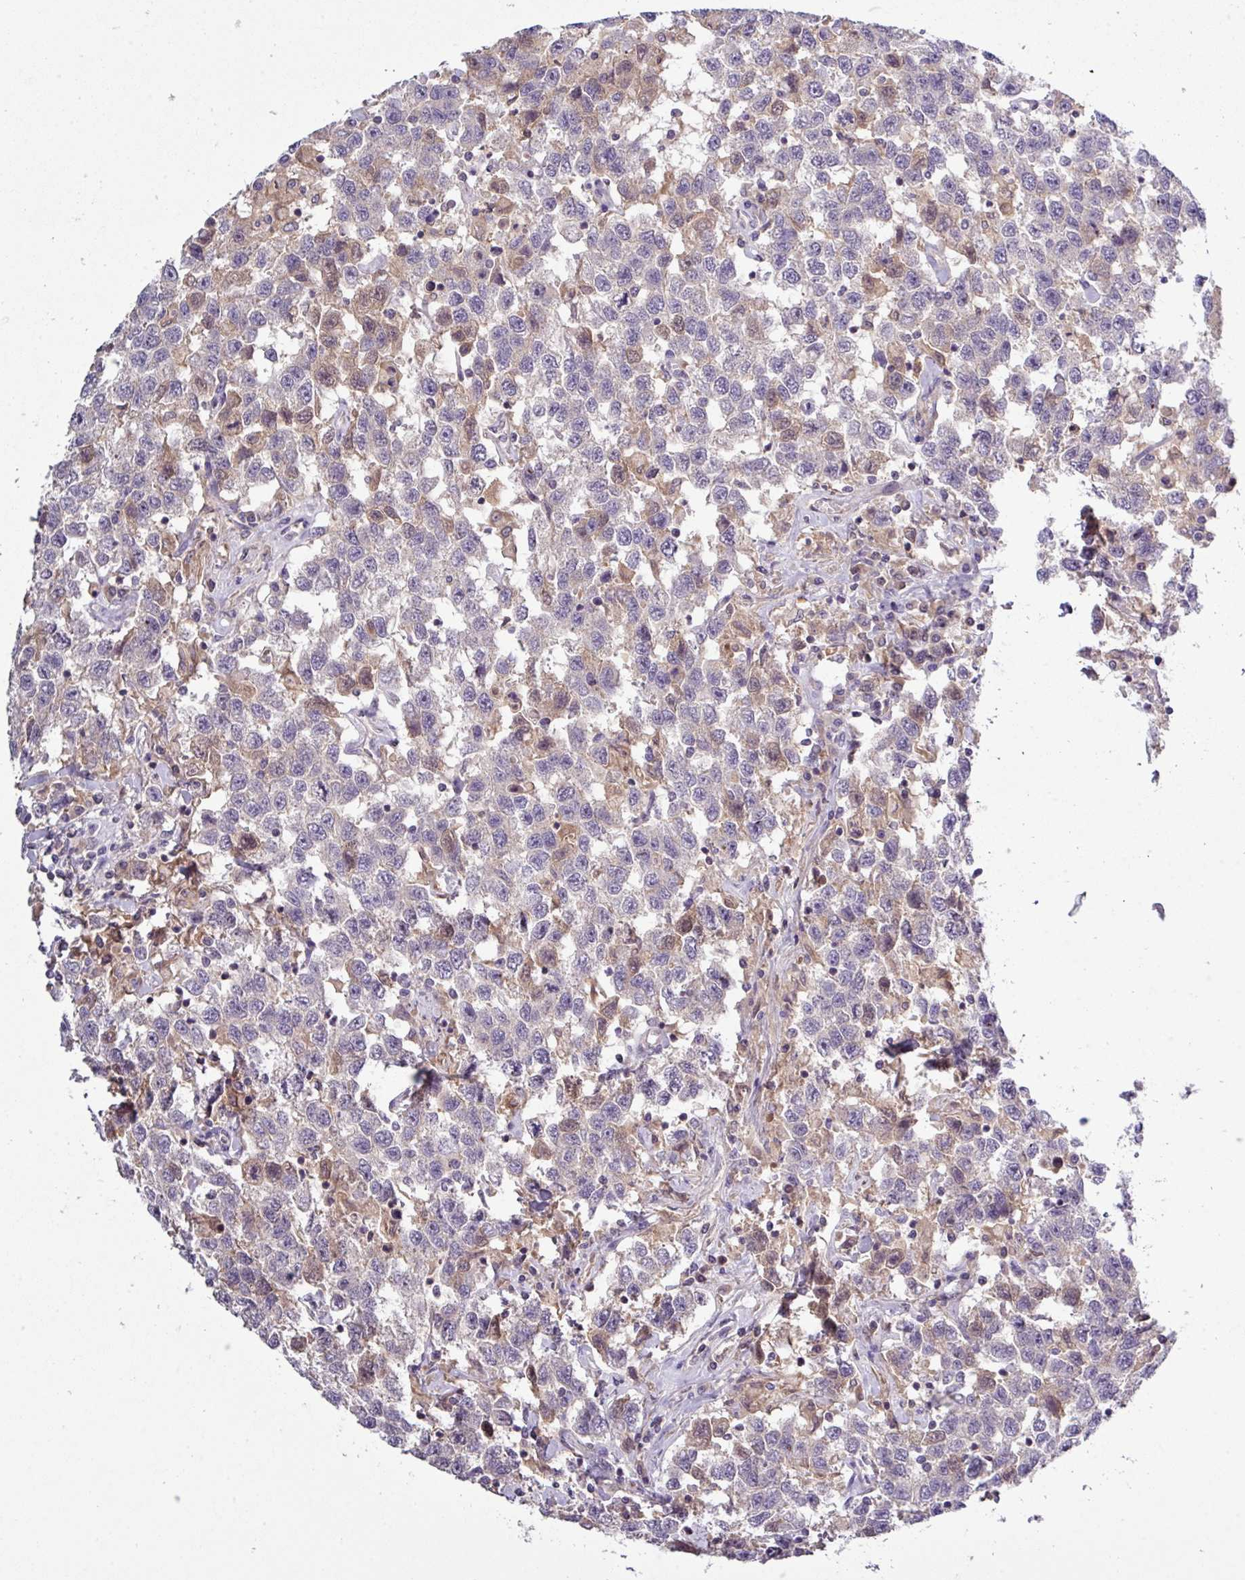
{"staining": {"intensity": "weak", "quantity": "25%-75%", "location": "cytoplasmic/membranous"}, "tissue": "testis cancer", "cell_type": "Tumor cells", "image_type": "cancer", "snomed": [{"axis": "morphology", "description": "Seminoma, NOS"}, {"axis": "topography", "description": "Testis"}], "caption": "Immunohistochemical staining of seminoma (testis) exhibits low levels of weak cytoplasmic/membranous expression in approximately 25%-75% of tumor cells.", "gene": "TMEM62", "patient": {"sex": "male", "age": 41}}